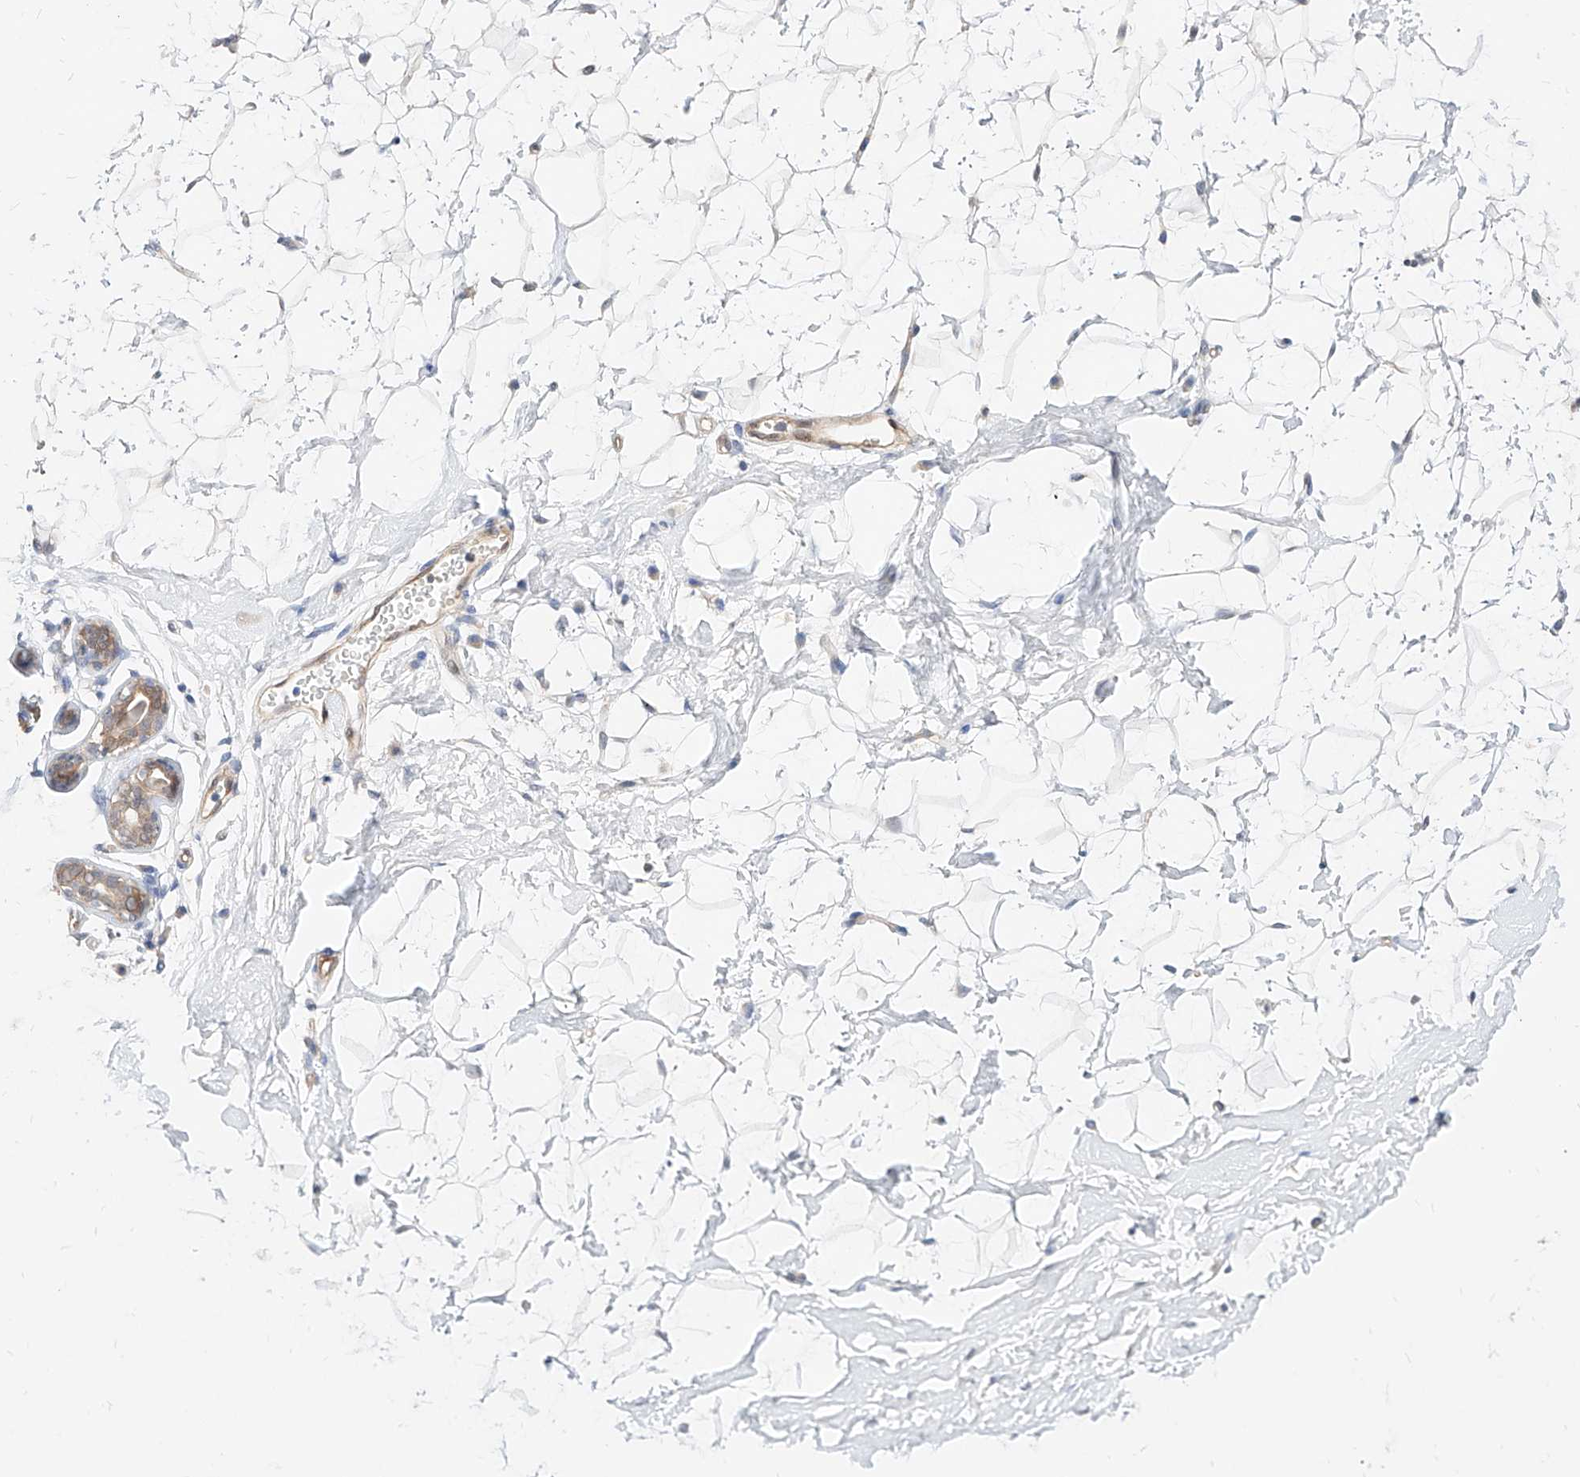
{"staining": {"intensity": "negative", "quantity": "none", "location": "none"}, "tissue": "breast", "cell_type": "Adipocytes", "image_type": "normal", "snomed": [{"axis": "morphology", "description": "Normal tissue, NOS"}, {"axis": "morphology", "description": "Adenoma, NOS"}, {"axis": "topography", "description": "Breast"}], "caption": "There is no significant expression in adipocytes of breast. Brightfield microscopy of immunohistochemistry stained with DAB (brown) and hematoxylin (blue), captured at high magnification.", "gene": "TSNAX", "patient": {"sex": "female", "age": 23}}